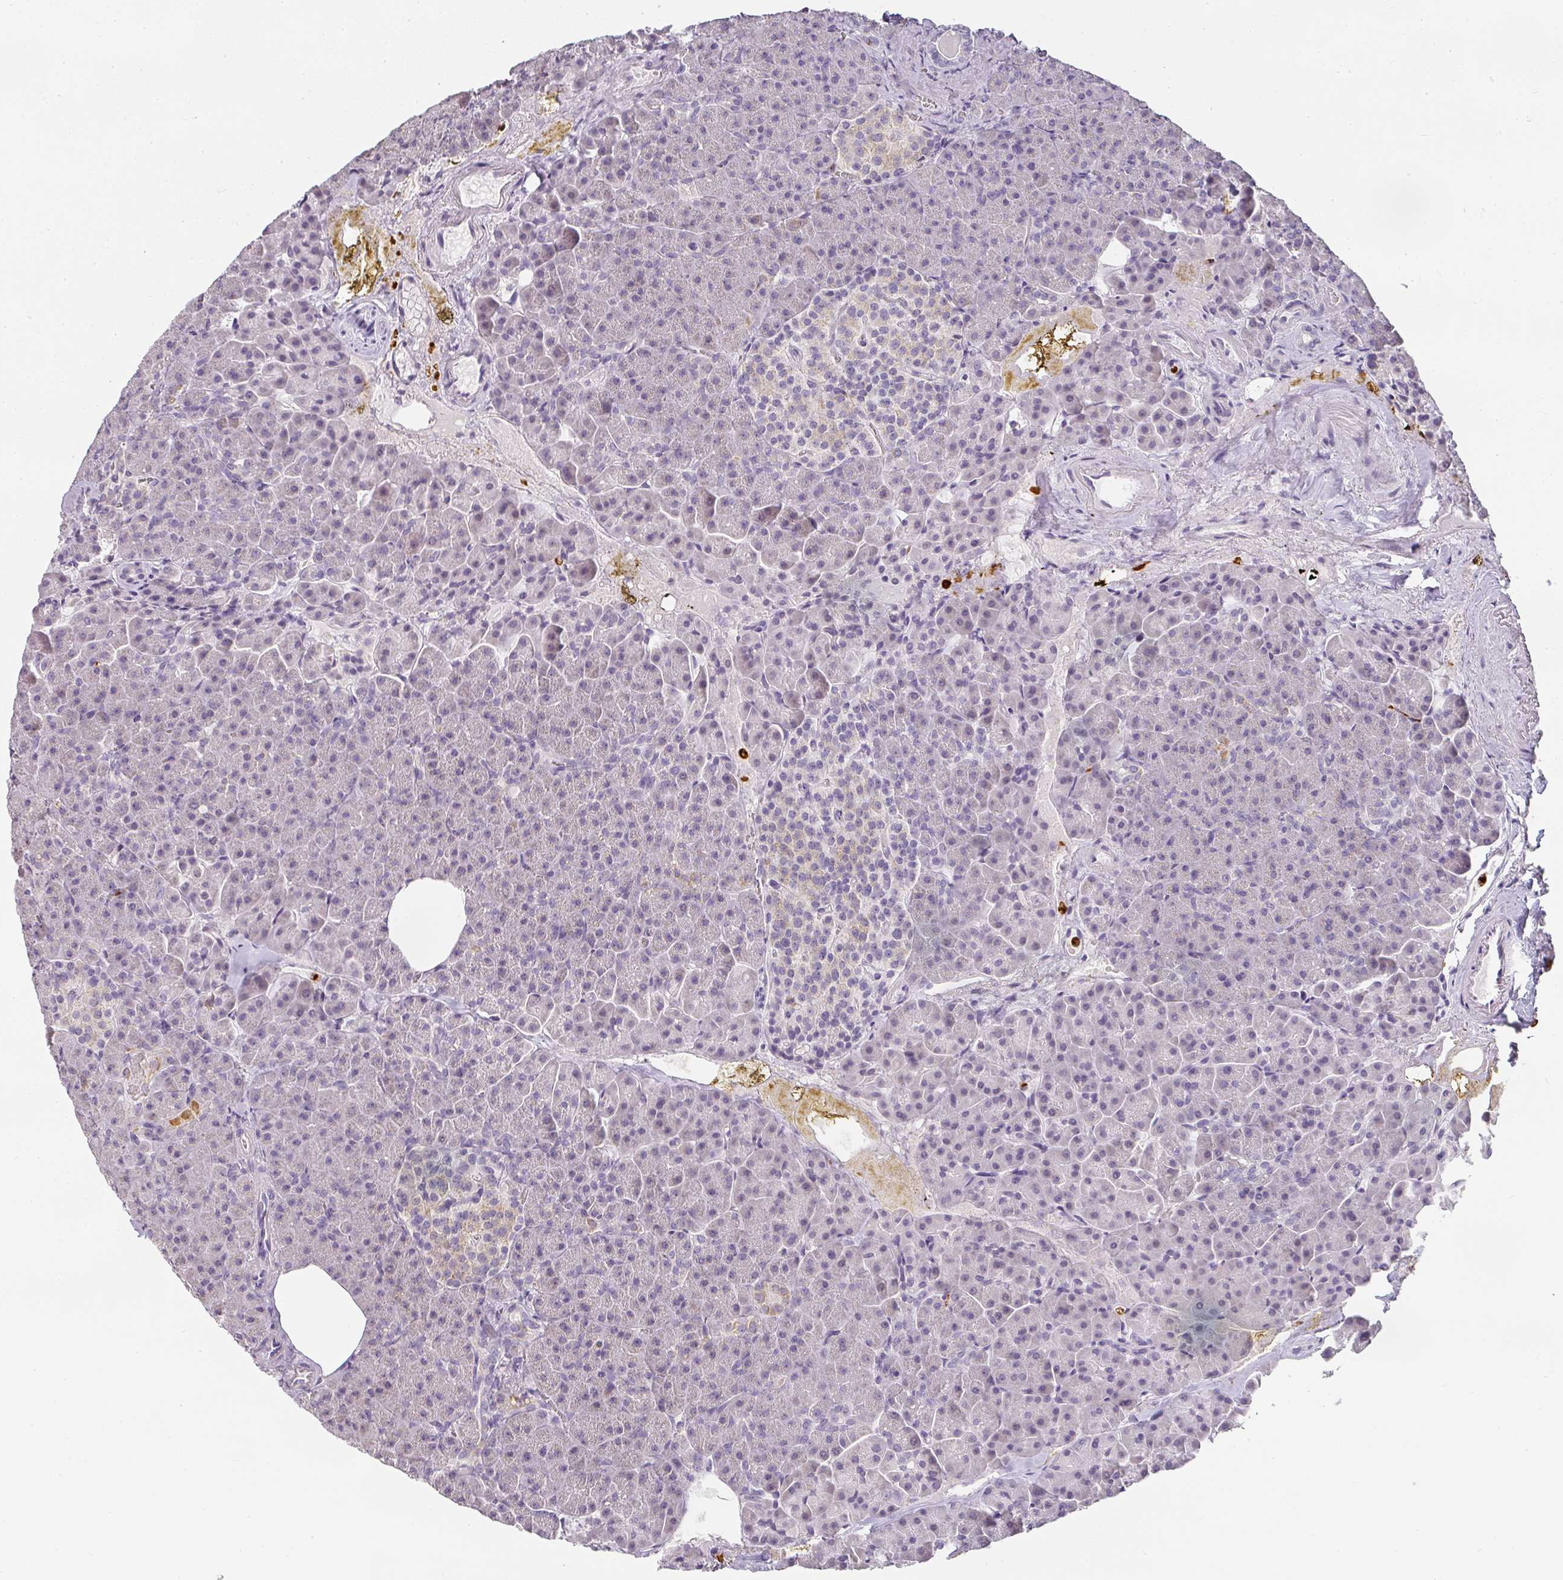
{"staining": {"intensity": "moderate", "quantity": "<25%", "location": "cytoplasmic/membranous"}, "tissue": "pancreas", "cell_type": "Exocrine glandular cells", "image_type": "normal", "snomed": [{"axis": "morphology", "description": "Normal tissue, NOS"}, {"axis": "topography", "description": "Pancreas"}], "caption": "Immunohistochemical staining of benign human pancreas displays low levels of moderate cytoplasmic/membranous staining in approximately <25% of exocrine glandular cells. (Brightfield microscopy of DAB IHC at high magnification).", "gene": "CAMP", "patient": {"sex": "female", "age": 74}}